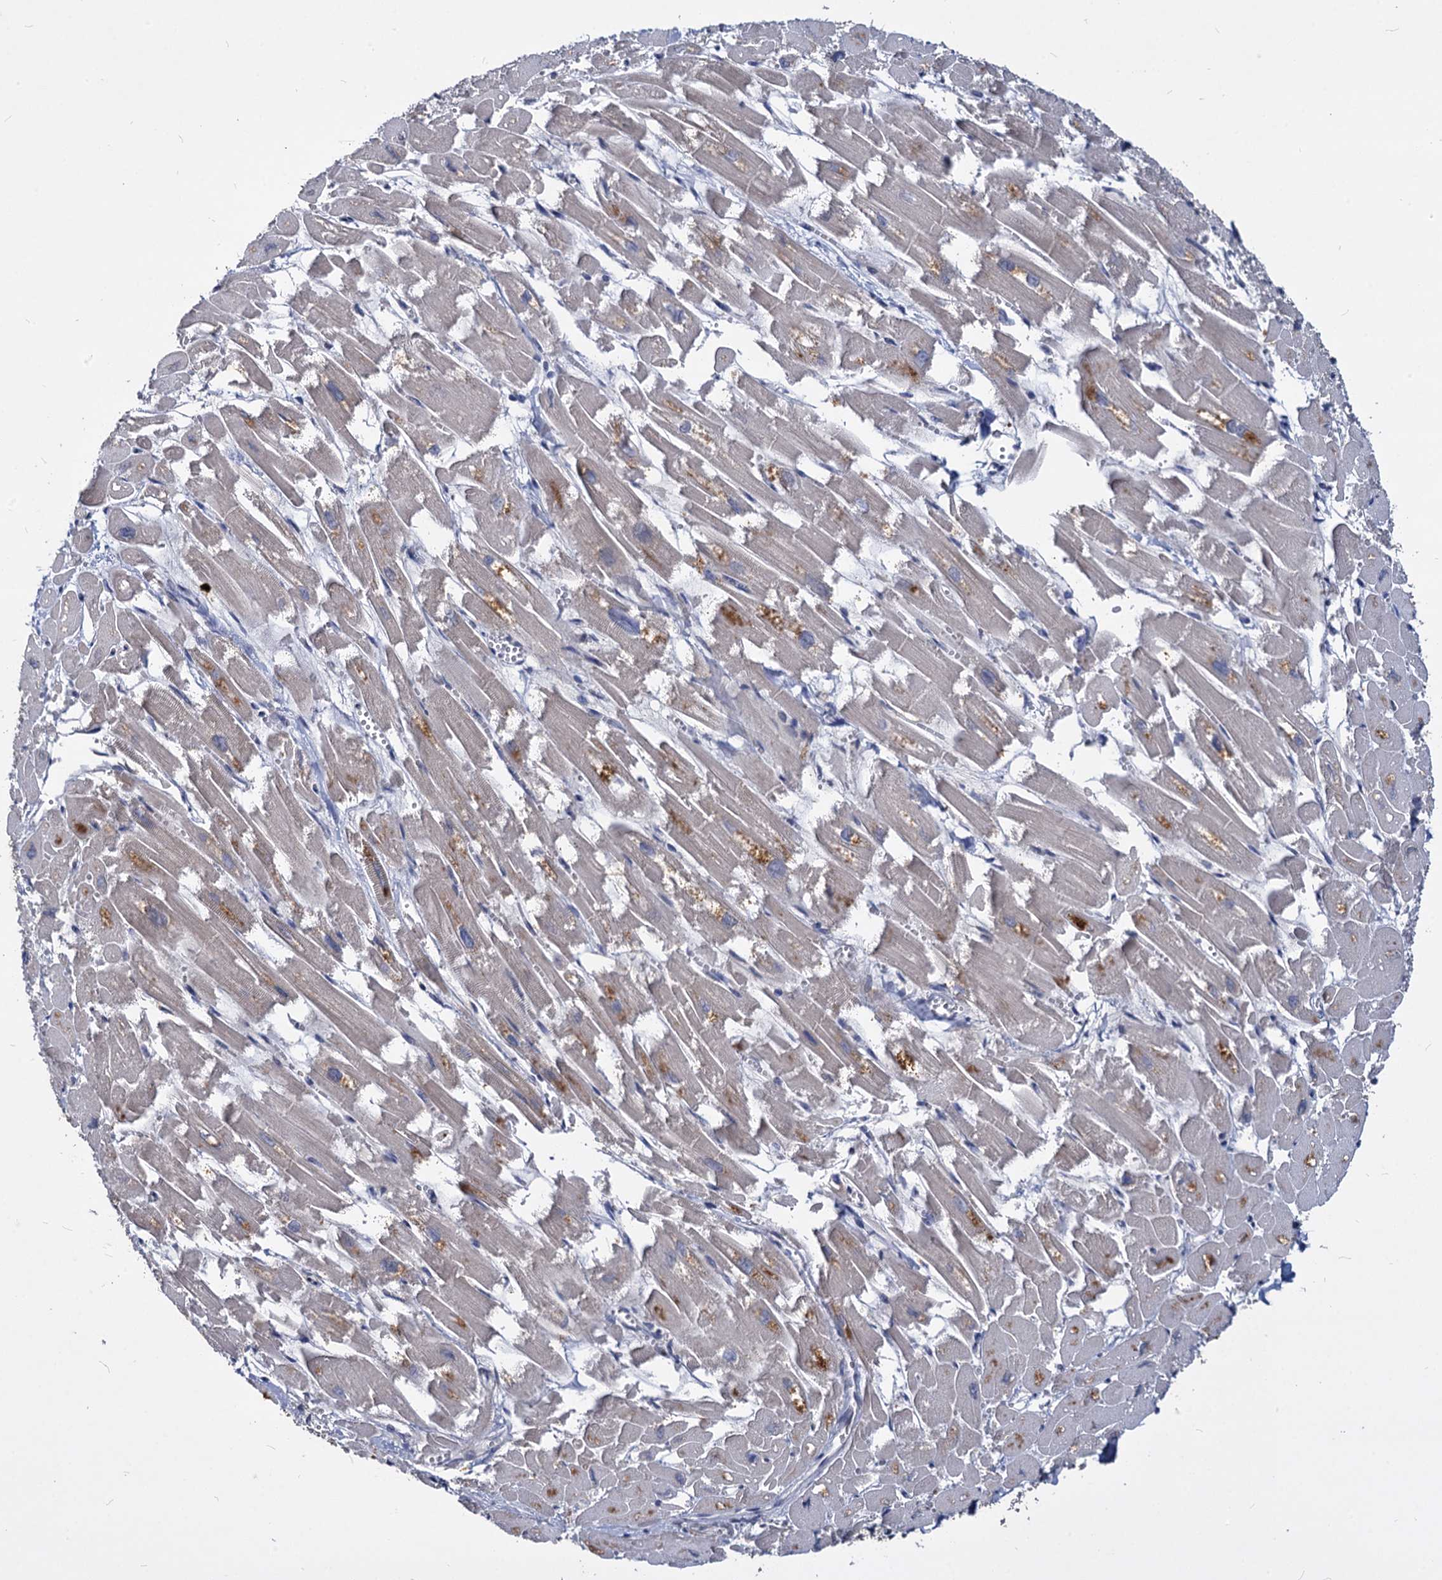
{"staining": {"intensity": "negative", "quantity": "none", "location": "none"}, "tissue": "heart muscle", "cell_type": "Cardiomyocytes", "image_type": "normal", "snomed": [{"axis": "morphology", "description": "Normal tissue, NOS"}, {"axis": "topography", "description": "Heart"}], "caption": "IHC photomicrograph of normal heart muscle: human heart muscle stained with DAB (3,3'-diaminobenzidine) exhibits no significant protein expression in cardiomyocytes.", "gene": "C11orf86", "patient": {"sex": "male", "age": 54}}